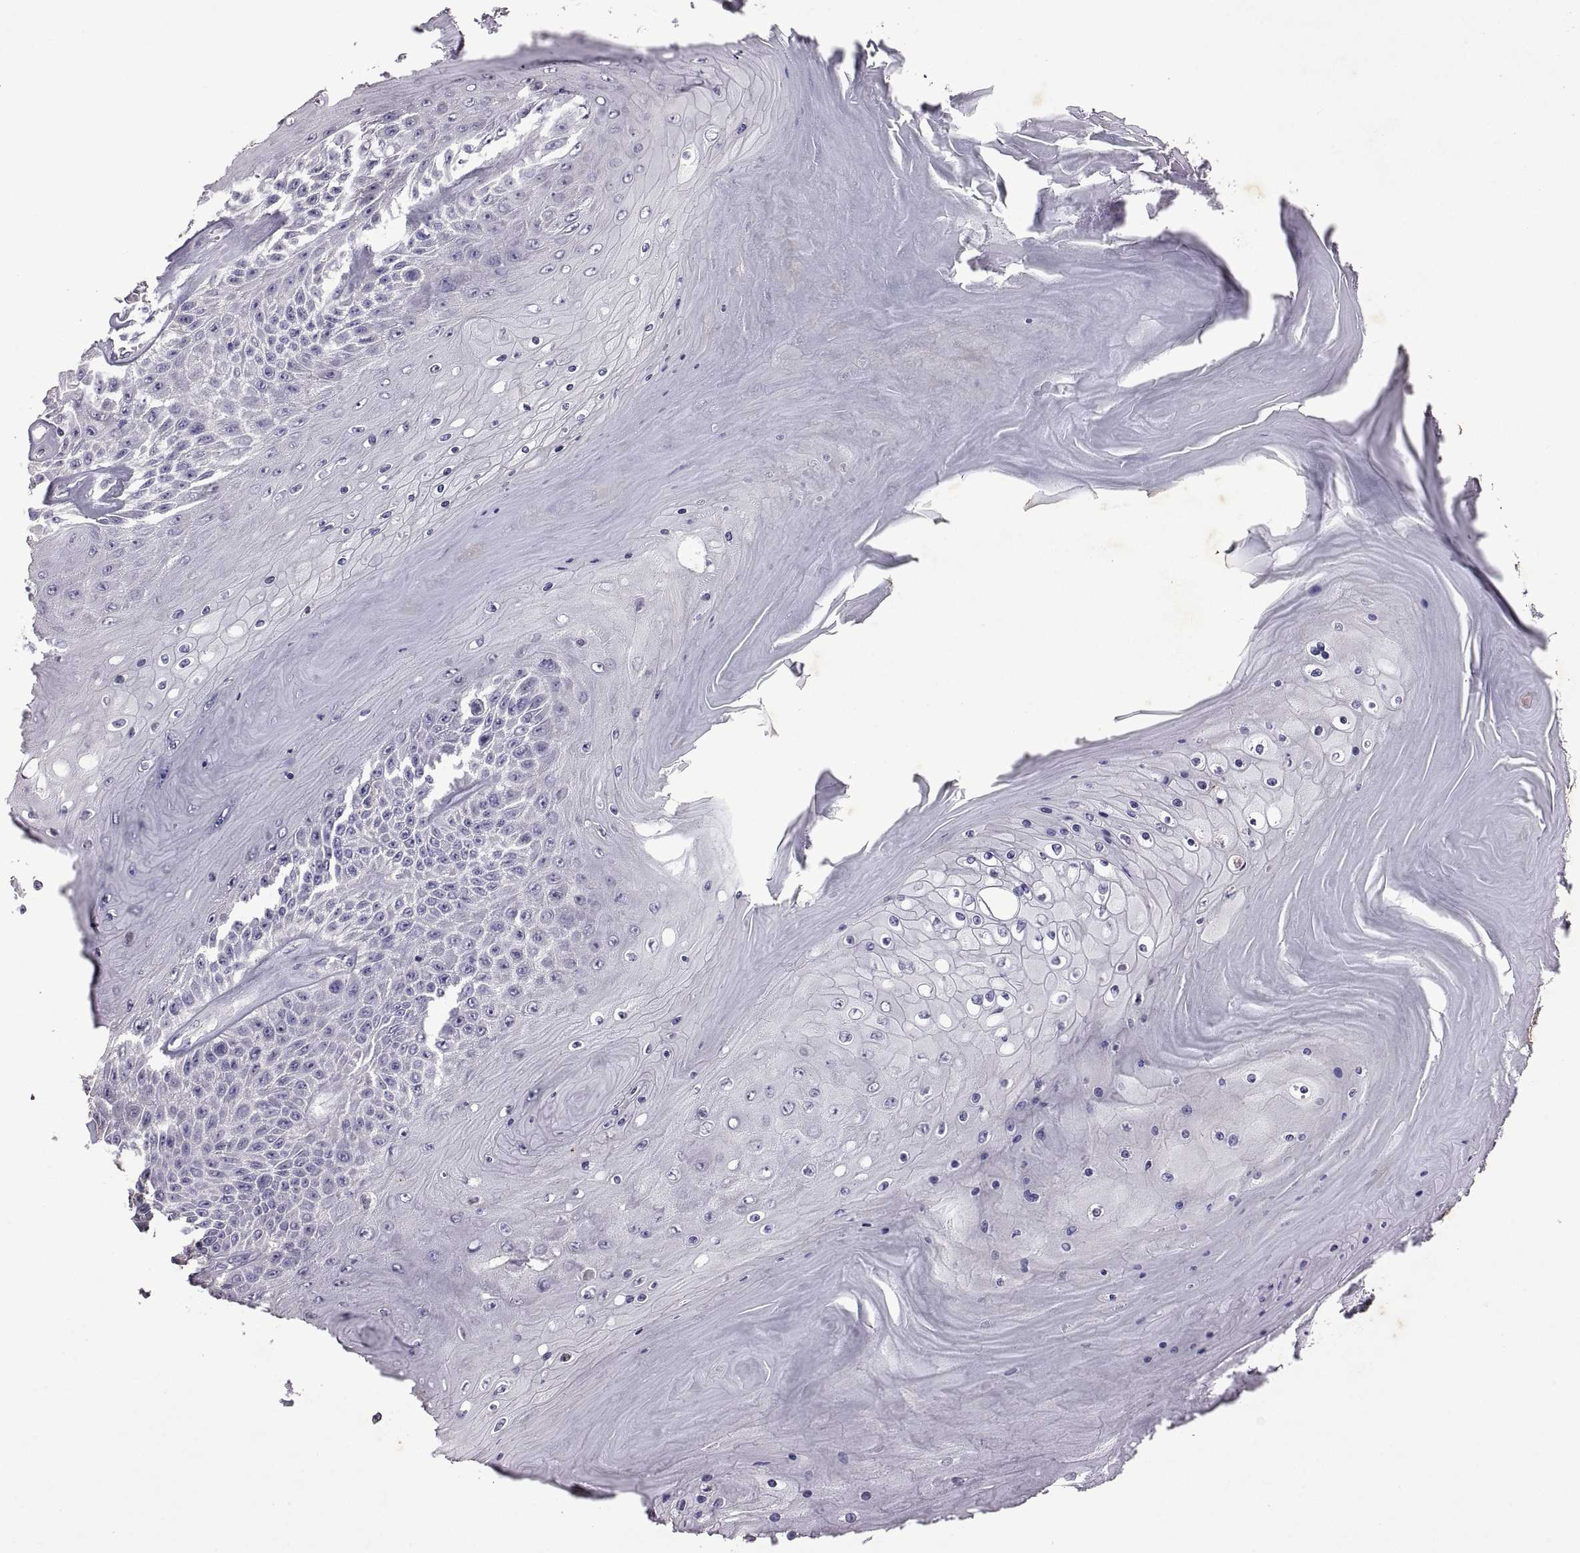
{"staining": {"intensity": "negative", "quantity": "none", "location": "none"}, "tissue": "skin cancer", "cell_type": "Tumor cells", "image_type": "cancer", "snomed": [{"axis": "morphology", "description": "Squamous cell carcinoma, NOS"}, {"axis": "topography", "description": "Skin"}], "caption": "DAB (3,3'-diaminobenzidine) immunohistochemical staining of human squamous cell carcinoma (skin) demonstrates no significant positivity in tumor cells.", "gene": "DEFB136", "patient": {"sex": "male", "age": 62}}